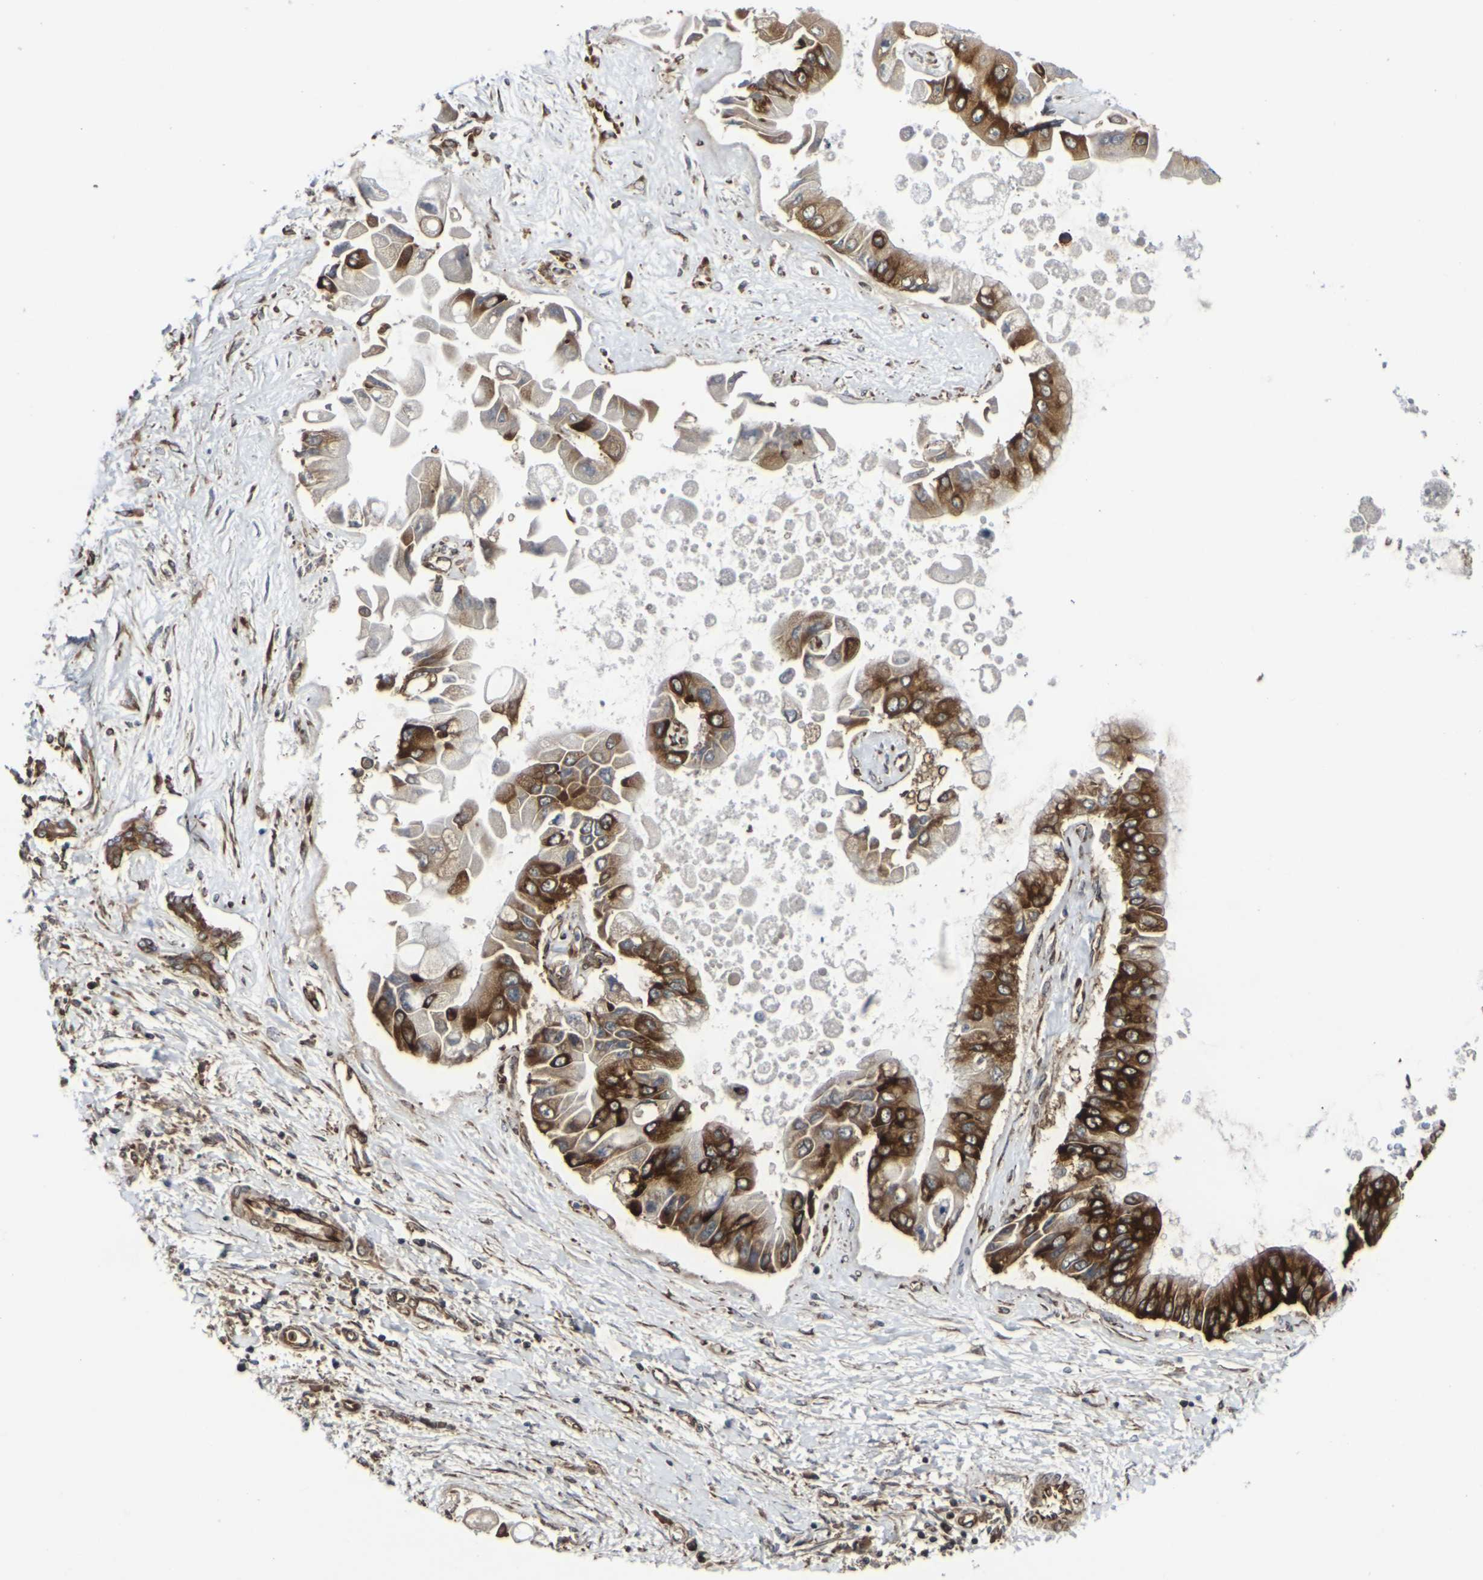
{"staining": {"intensity": "strong", "quantity": ">75%", "location": "cytoplasmic/membranous"}, "tissue": "liver cancer", "cell_type": "Tumor cells", "image_type": "cancer", "snomed": [{"axis": "morphology", "description": "Cholangiocarcinoma"}, {"axis": "topography", "description": "Liver"}], "caption": "Tumor cells reveal high levels of strong cytoplasmic/membranous expression in approximately >75% of cells in cholangiocarcinoma (liver).", "gene": "MARCHF2", "patient": {"sex": "male", "age": 50}}